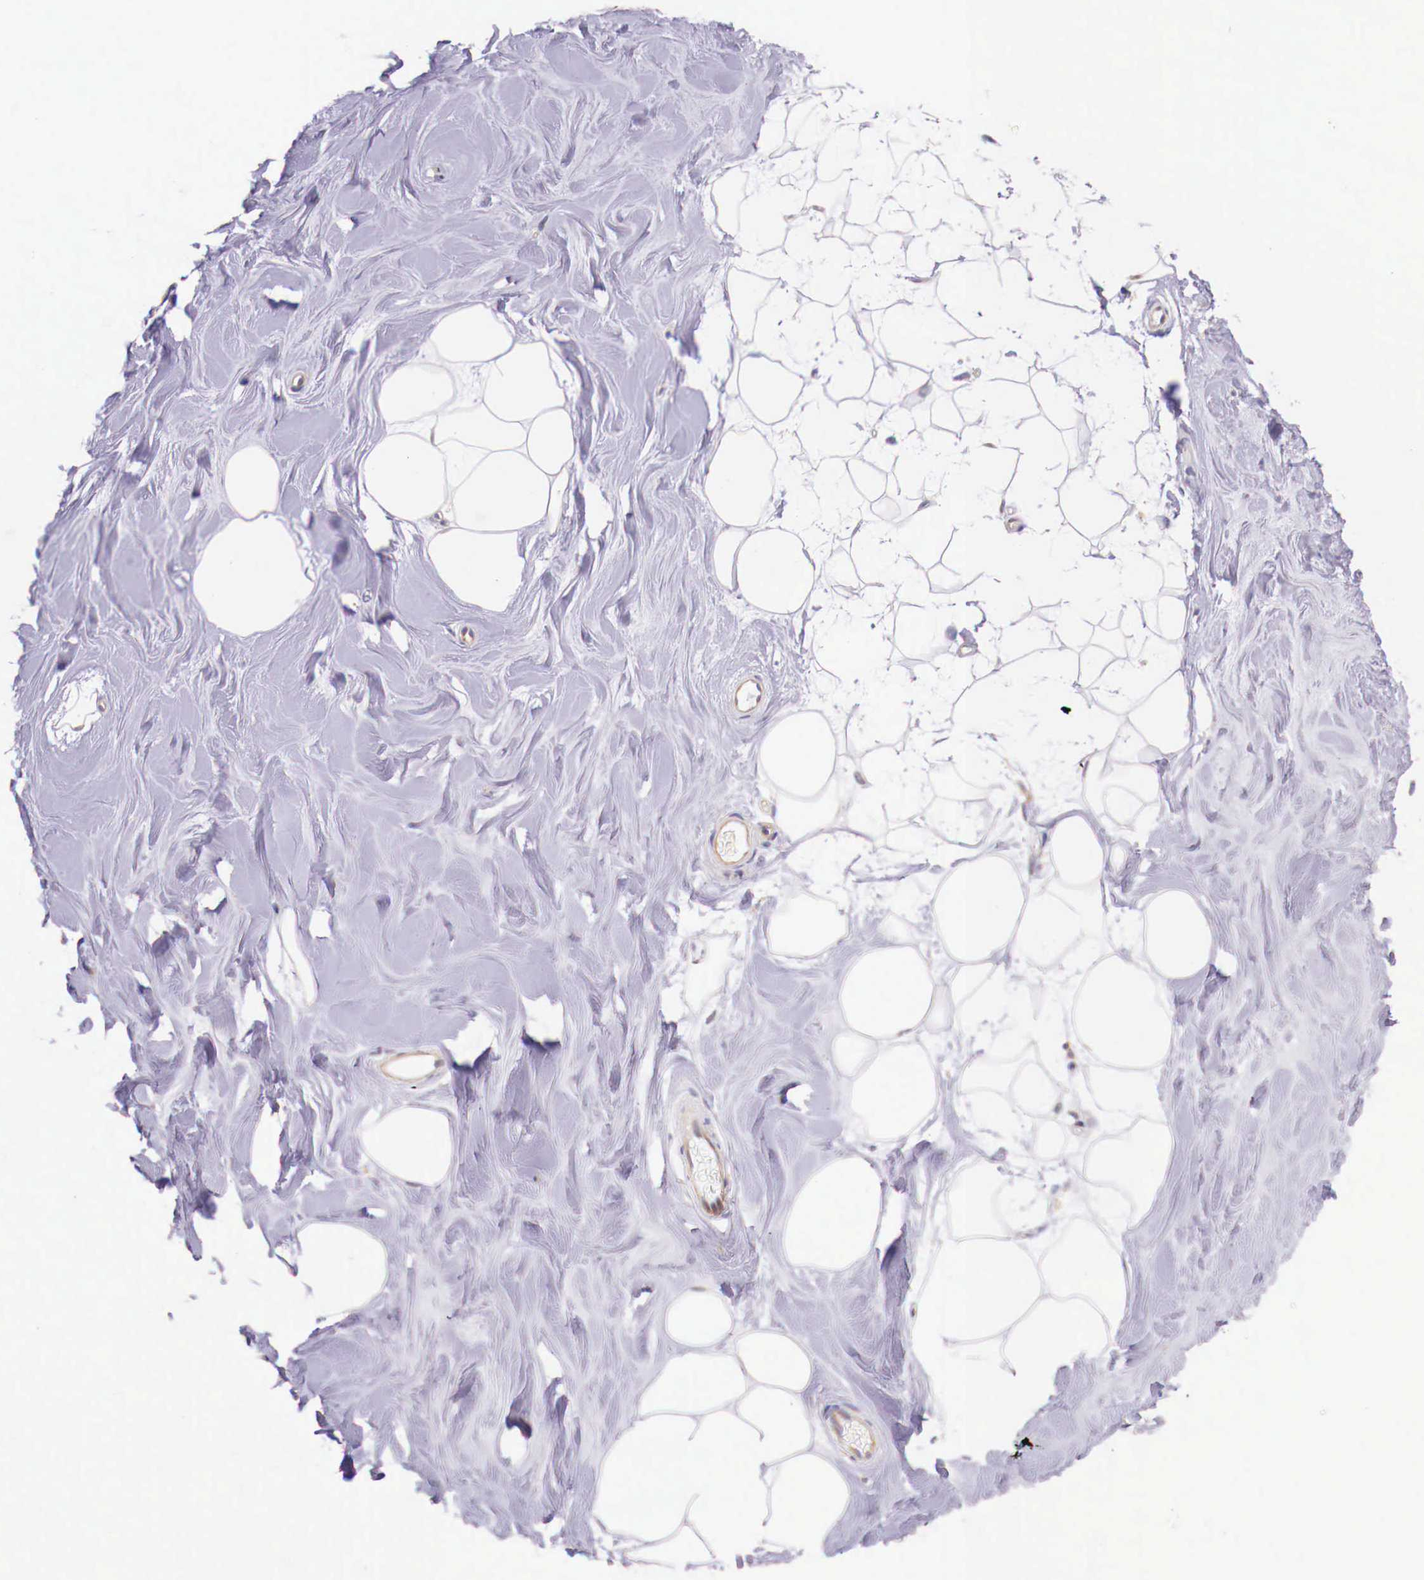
{"staining": {"intensity": "negative", "quantity": "none", "location": "none"}, "tissue": "adipose tissue", "cell_type": "Adipocytes", "image_type": "normal", "snomed": [{"axis": "morphology", "description": "Normal tissue, NOS"}, {"axis": "topography", "description": "Breast"}], "caption": "Immunohistochemistry (IHC) of unremarkable human adipose tissue shows no positivity in adipocytes. (Immunohistochemistry (IHC), brightfield microscopy, high magnification).", "gene": "GRIPAP1", "patient": {"sex": "female", "age": 44}}